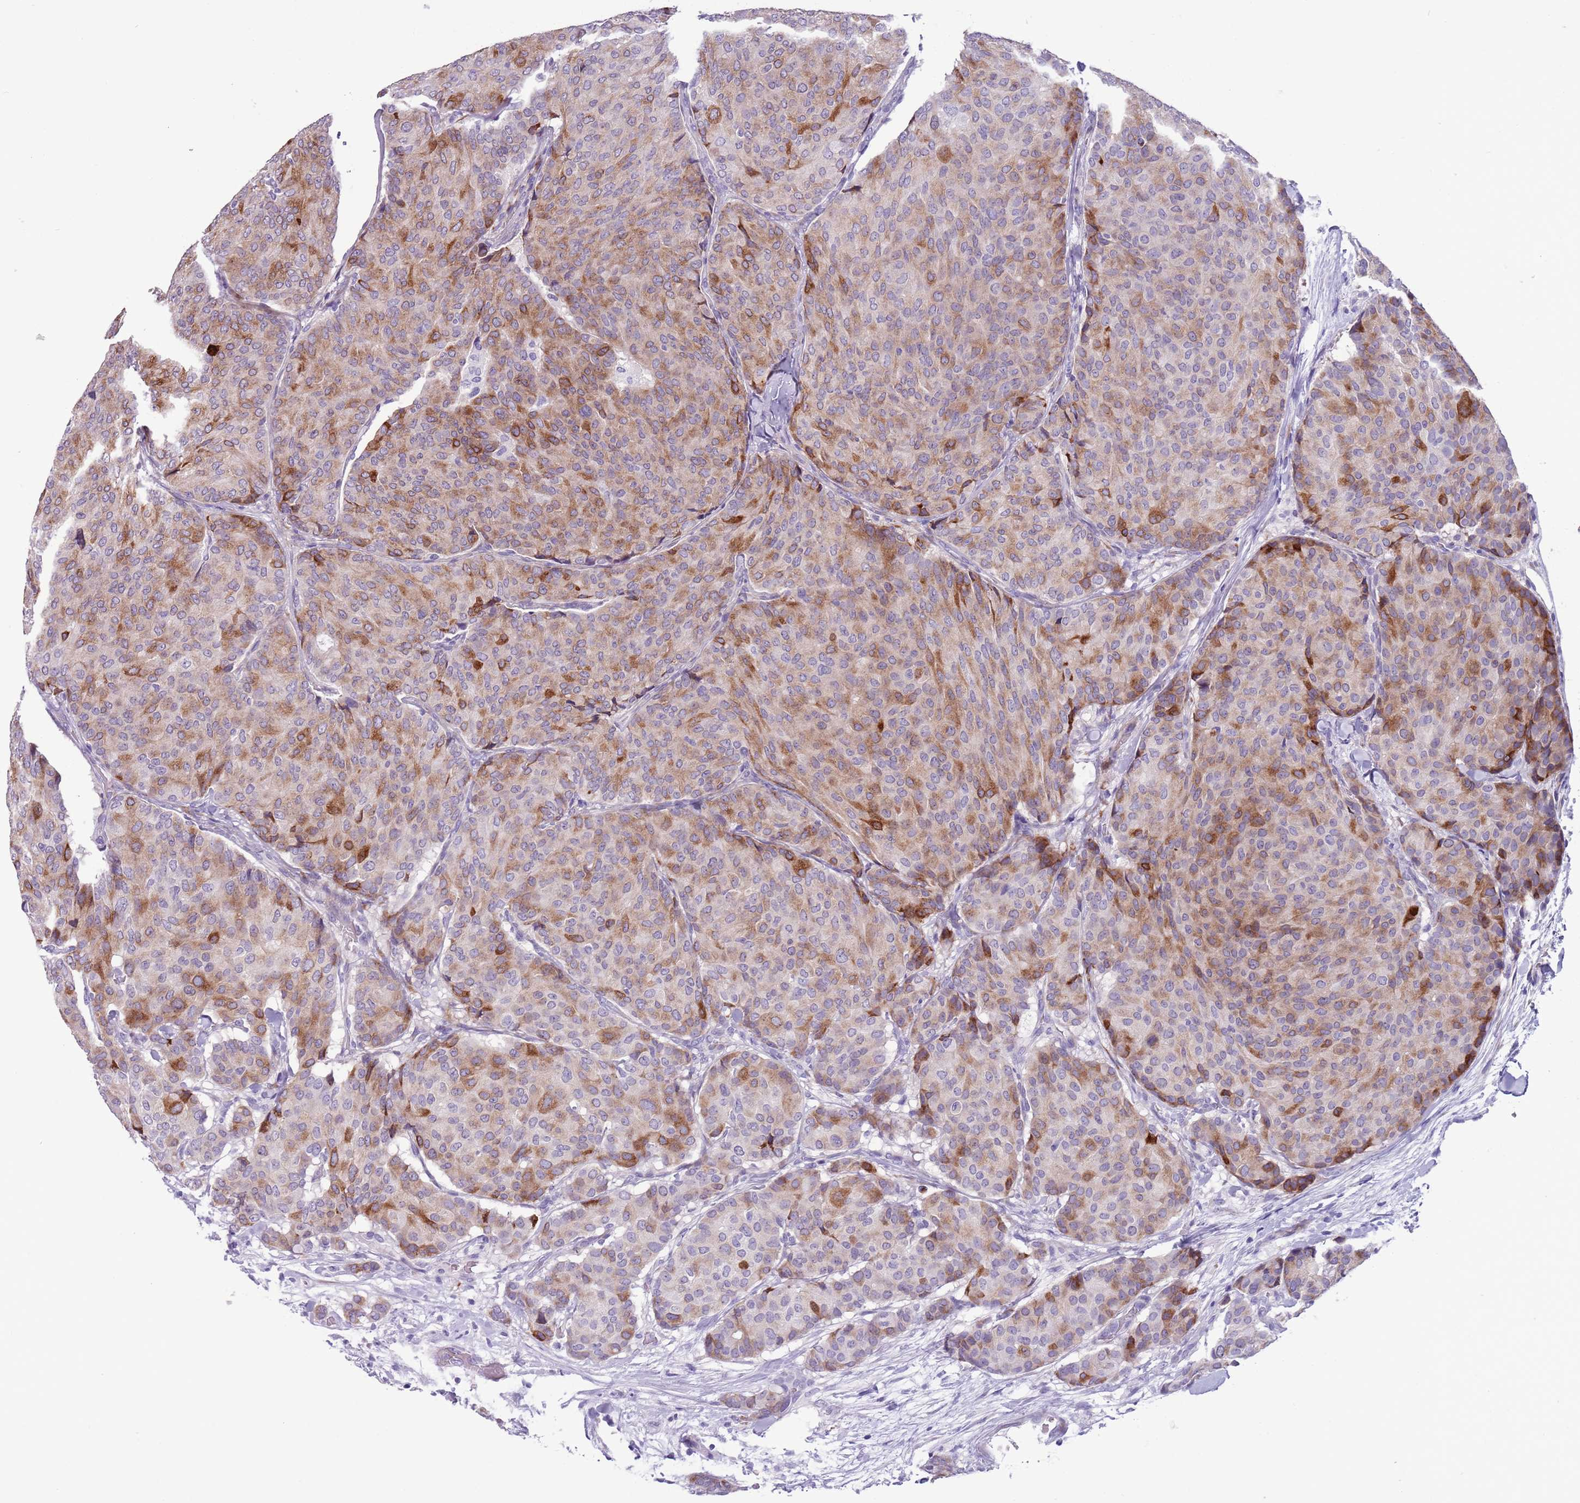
{"staining": {"intensity": "moderate", "quantity": "<25%", "location": "cytoplasmic/membranous"}, "tissue": "breast cancer", "cell_type": "Tumor cells", "image_type": "cancer", "snomed": [{"axis": "morphology", "description": "Duct carcinoma"}, {"axis": "topography", "description": "Breast"}], "caption": "Moderate cytoplasmic/membranous protein expression is appreciated in about <25% of tumor cells in breast cancer.", "gene": "MRPL32", "patient": {"sex": "female", "age": 75}}